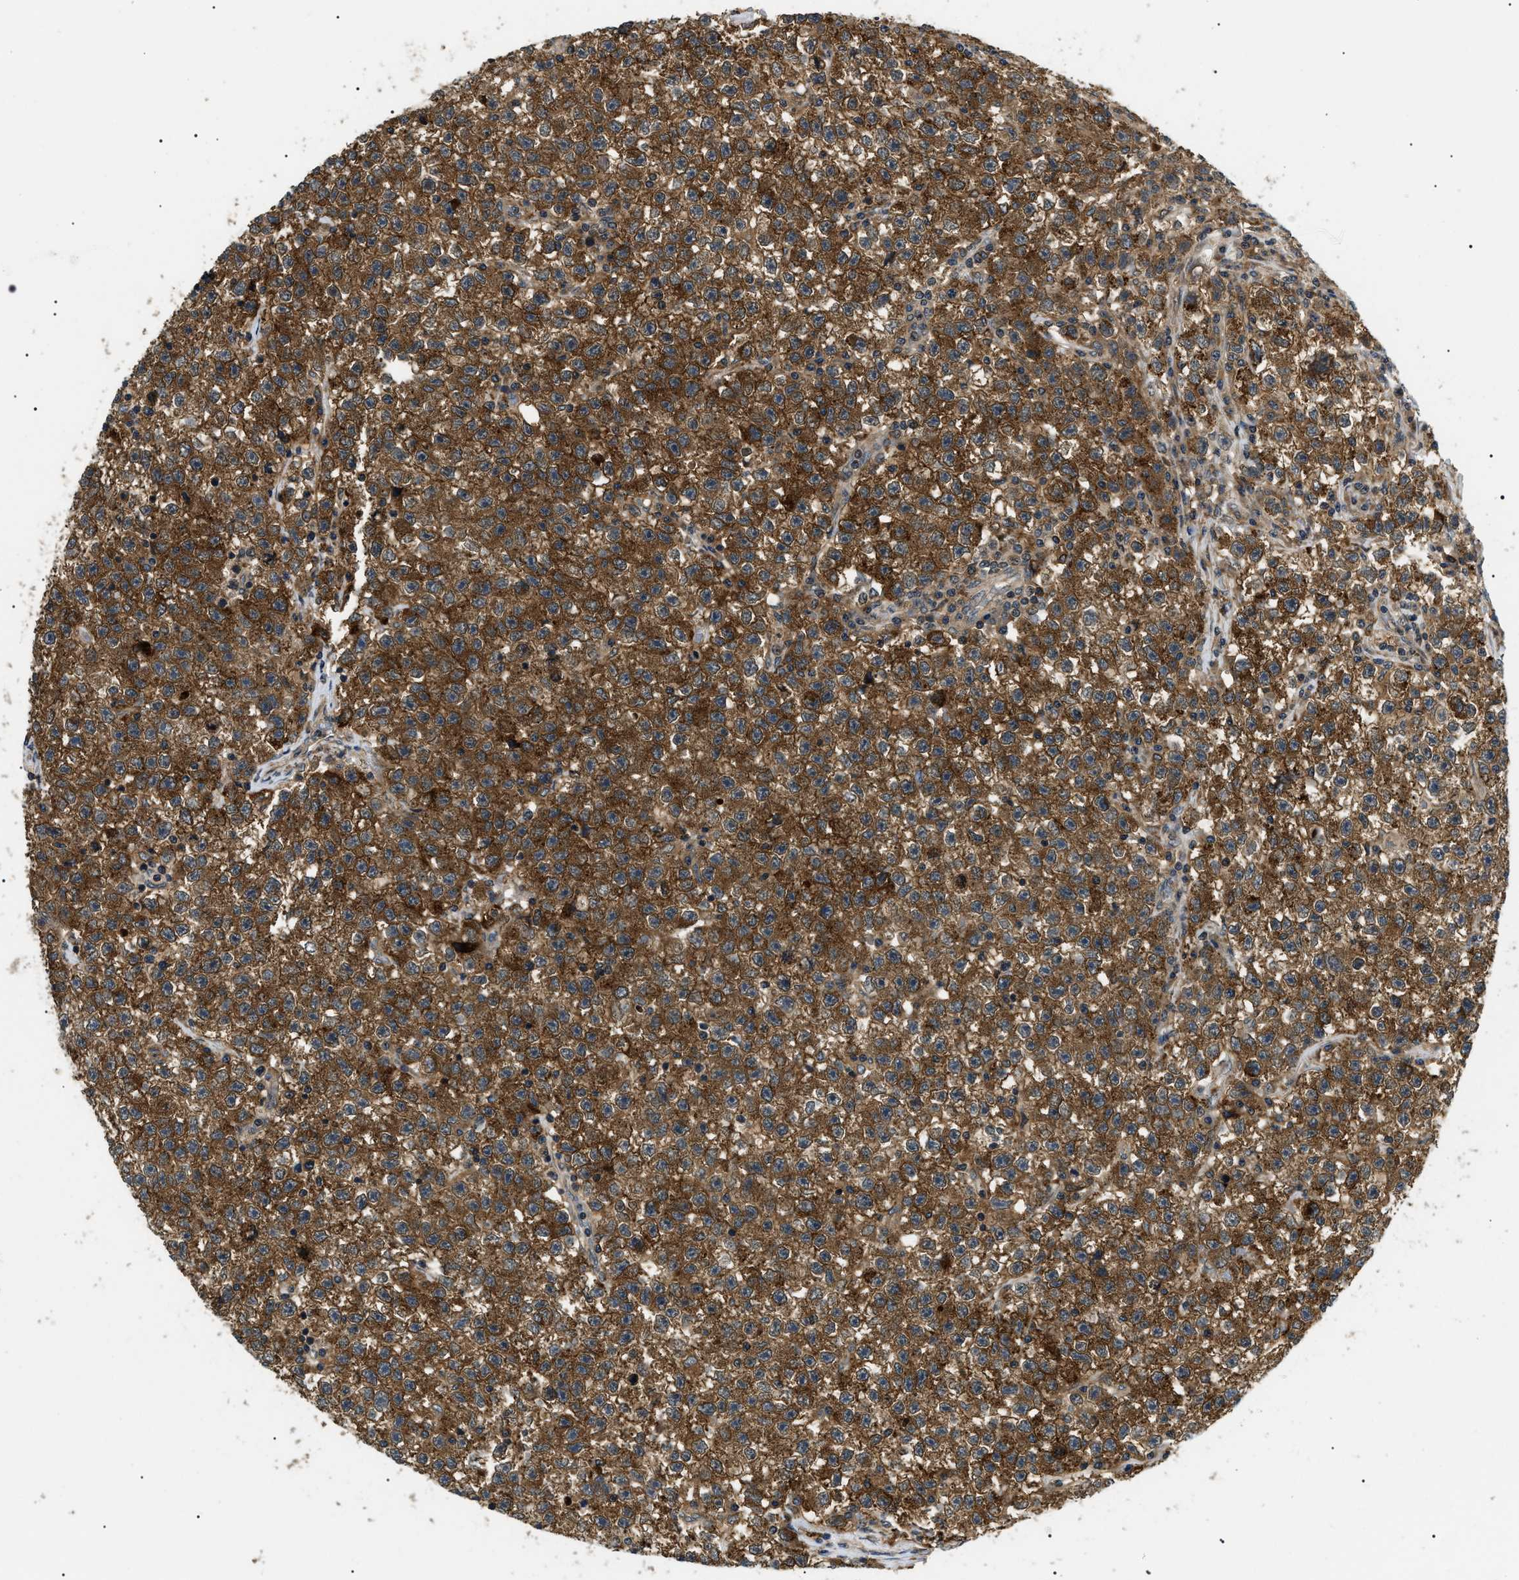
{"staining": {"intensity": "strong", "quantity": ">75%", "location": "cytoplasmic/membranous"}, "tissue": "testis cancer", "cell_type": "Tumor cells", "image_type": "cancer", "snomed": [{"axis": "morphology", "description": "Seminoma, NOS"}, {"axis": "topography", "description": "Testis"}], "caption": "Protein expression analysis of human testis cancer reveals strong cytoplasmic/membranous expression in approximately >75% of tumor cells.", "gene": "ATP6AP1", "patient": {"sex": "male", "age": 22}}